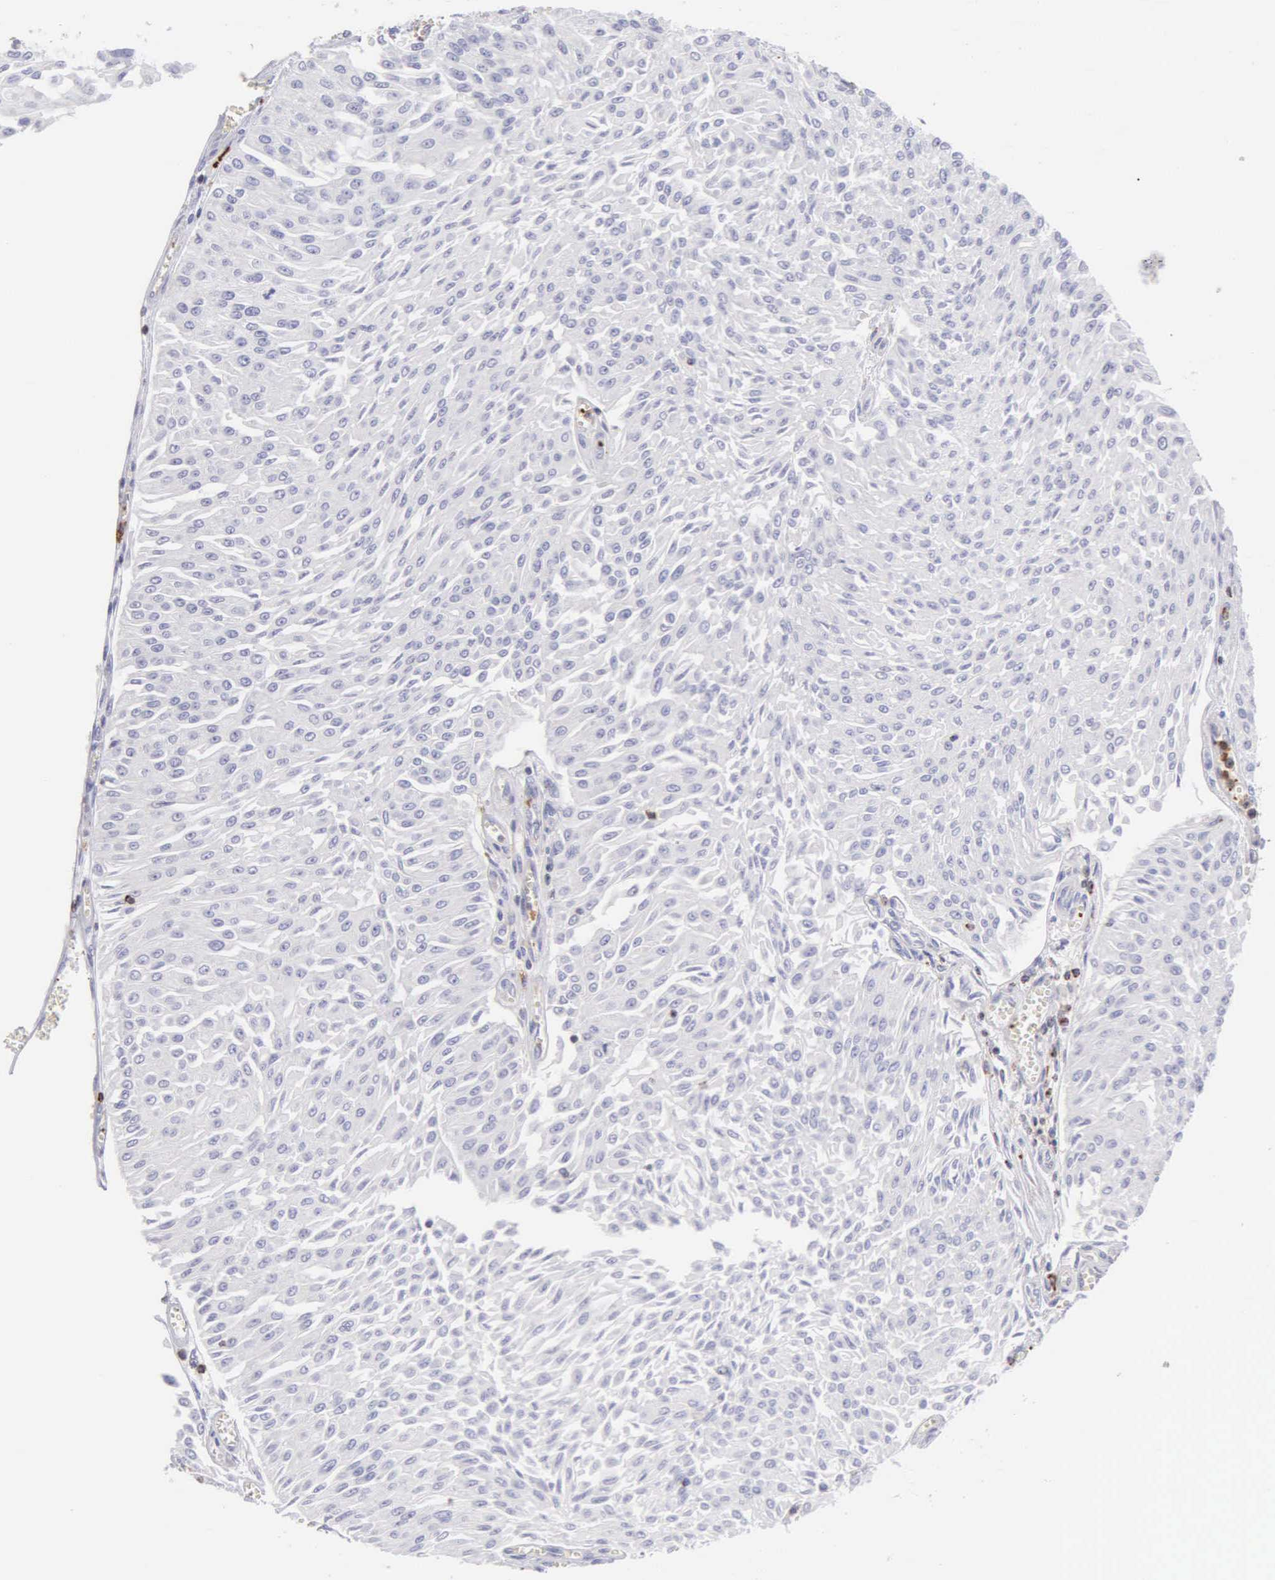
{"staining": {"intensity": "negative", "quantity": "none", "location": "none"}, "tissue": "urothelial cancer", "cell_type": "Tumor cells", "image_type": "cancer", "snomed": [{"axis": "morphology", "description": "Urothelial carcinoma, Low grade"}, {"axis": "topography", "description": "Urinary bladder"}], "caption": "Immunohistochemistry of urothelial cancer exhibits no positivity in tumor cells. (Brightfield microscopy of DAB IHC at high magnification).", "gene": "SRGN", "patient": {"sex": "male", "age": 86}}